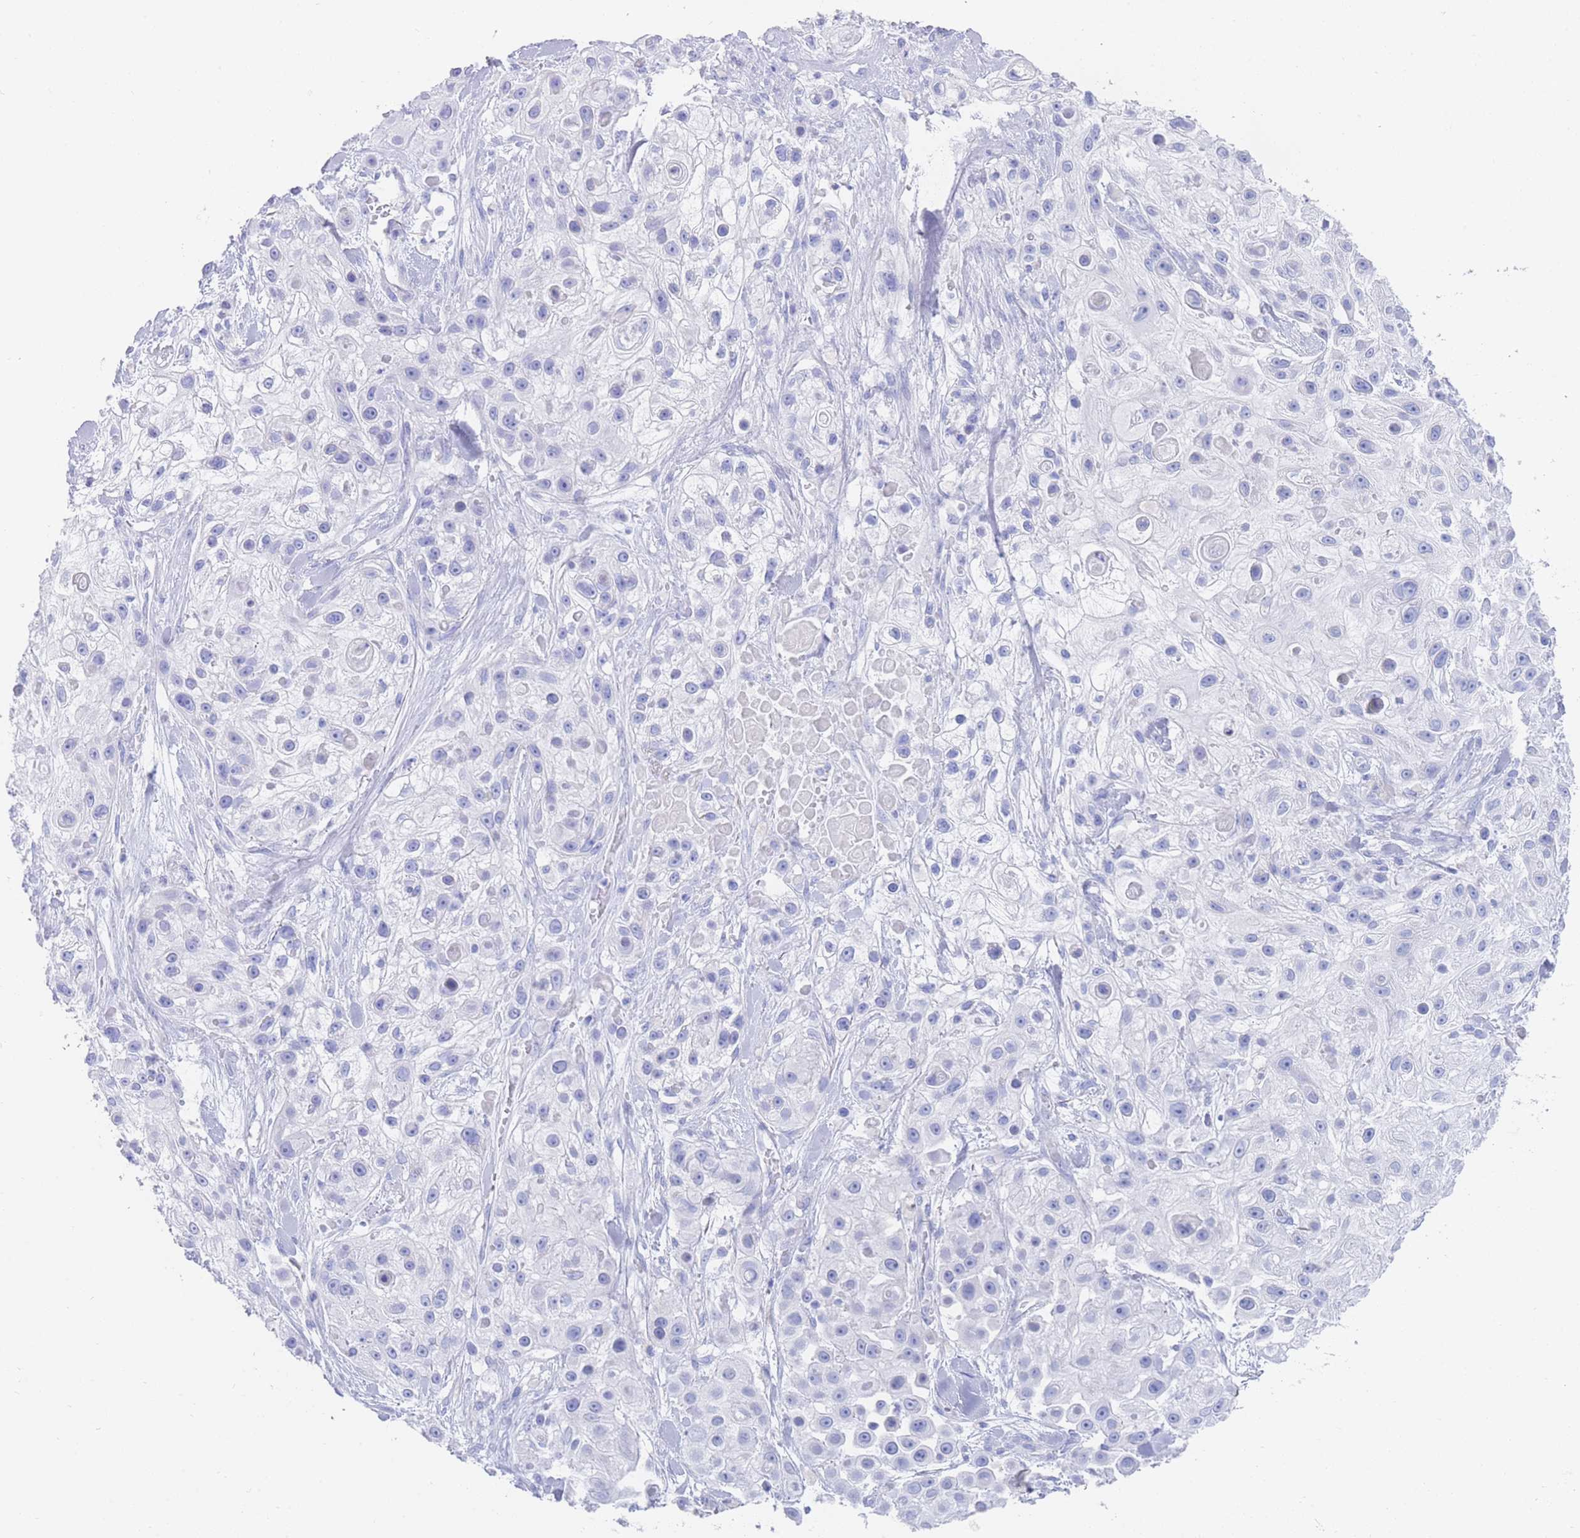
{"staining": {"intensity": "negative", "quantity": "none", "location": "none"}, "tissue": "skin cancer", "cell_type": "Tumor cells", "image_type": "cancer", "snomed": [{"axis": "morphology", "description": "Squamous cell carcinoma, NOS"}, {"axis": "topography", "description": "Skin"}], "caption": "Skin cancer stained for a protein using immunohistochemistry (IHC) displays no expression tumor cells.", "gene": "LRRC37A", "patient": {"sex": "male", "age": 67}}